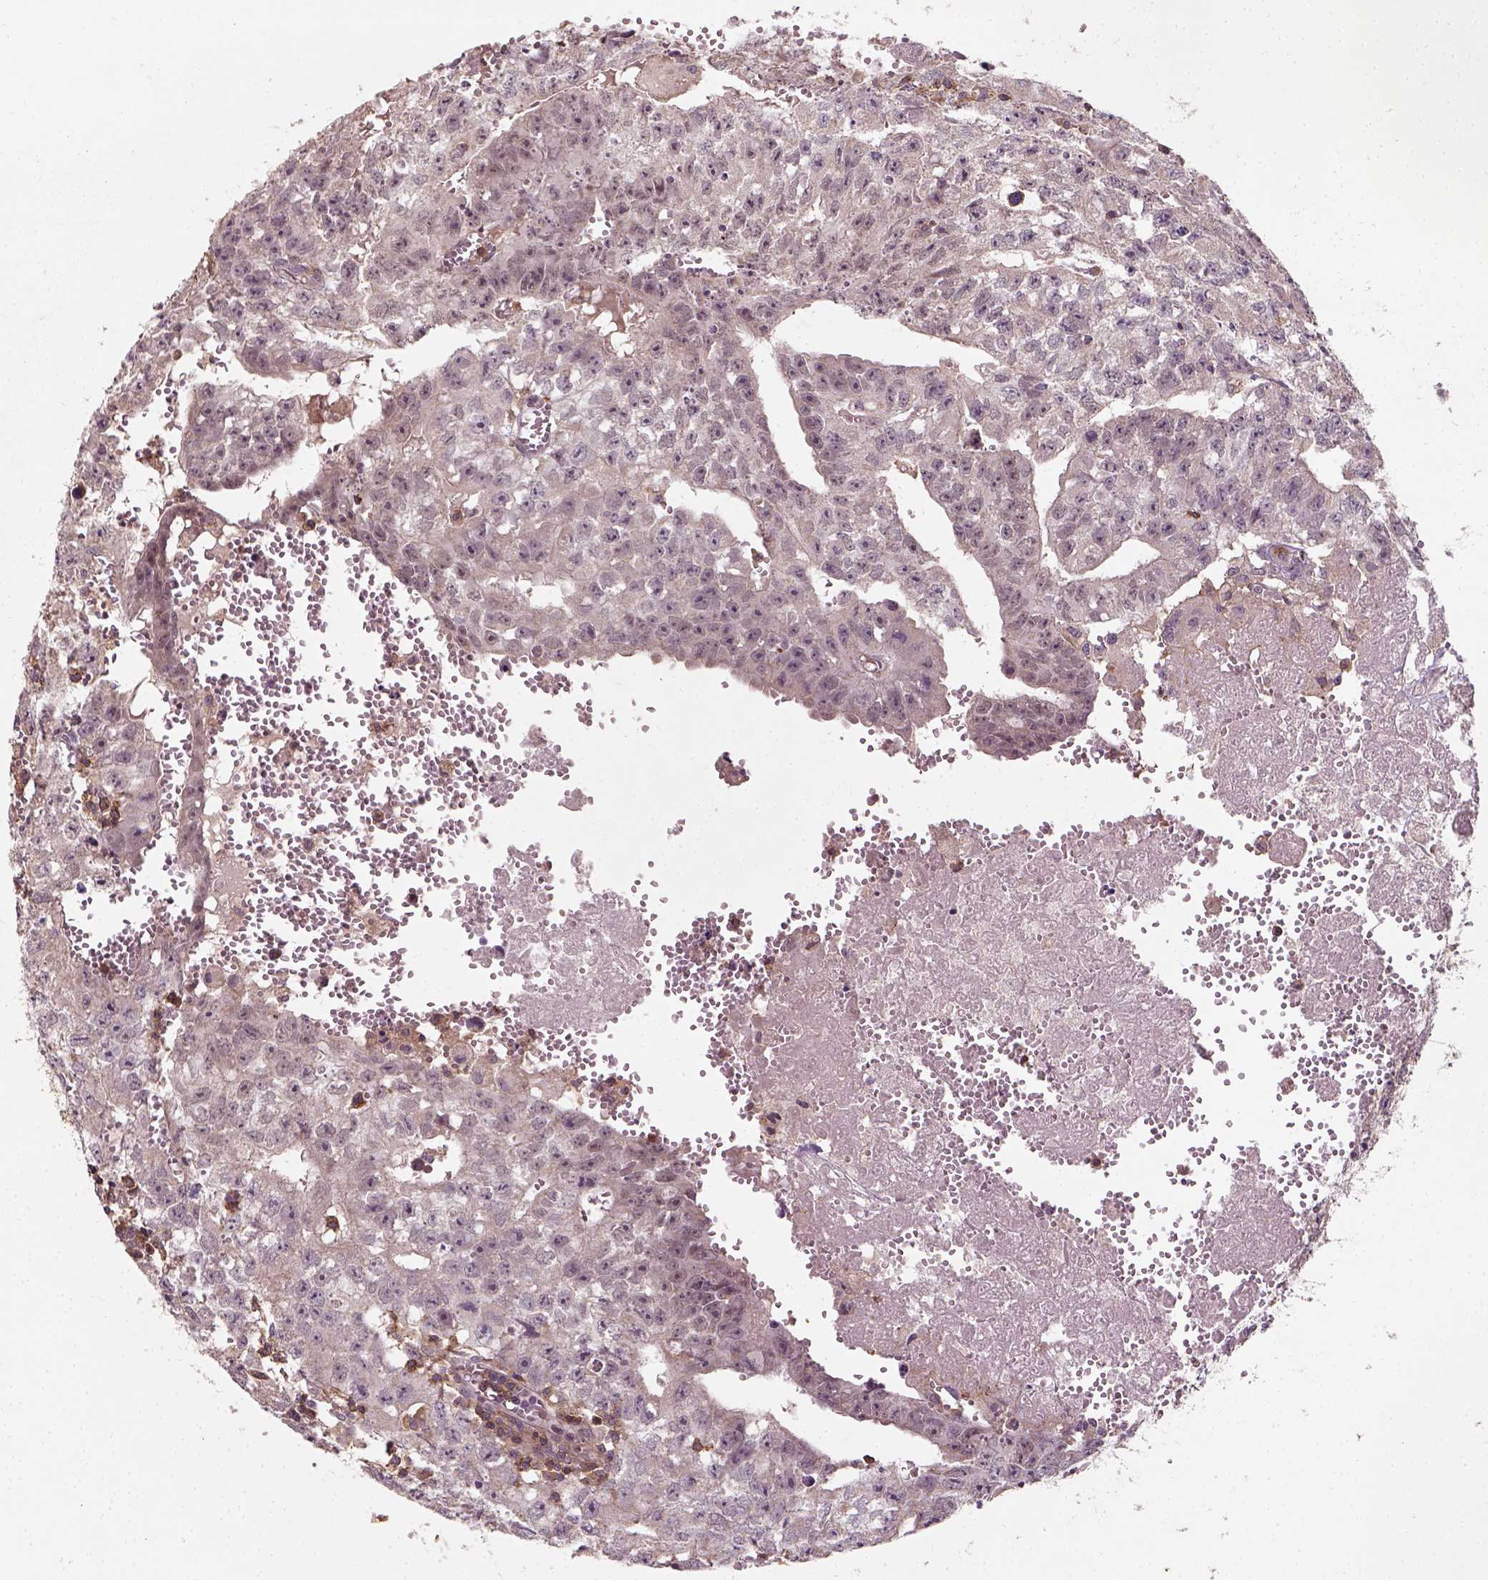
{"staining": {"intensity": "negative", "quantity": "none", "location": "none"}, "tissue": "testis cancer", "cell_type": "Tumor cells", "image_type": "cancer", "snomed": [{"axis": "morphology", "description": "Carcinoma, Embryonal, NOS"}, {"axis": "morphology", "description": "Teratoma, malignant, NOS"}, {"axis": "topography", "description": "Testis"}], "caption": "DAB (3,3'-diaminobenzidine) immunohistochemical staining of human testis embryonal carcinoma exhibits no significant staining in tumor cells. (DAB (3,3'-diaminobenzidine) immunohistochemistry visualized using brightfield microscopy, high magnification).", "gene": "CAMKK1", "patient": {"sex": "male", "age": 24}}